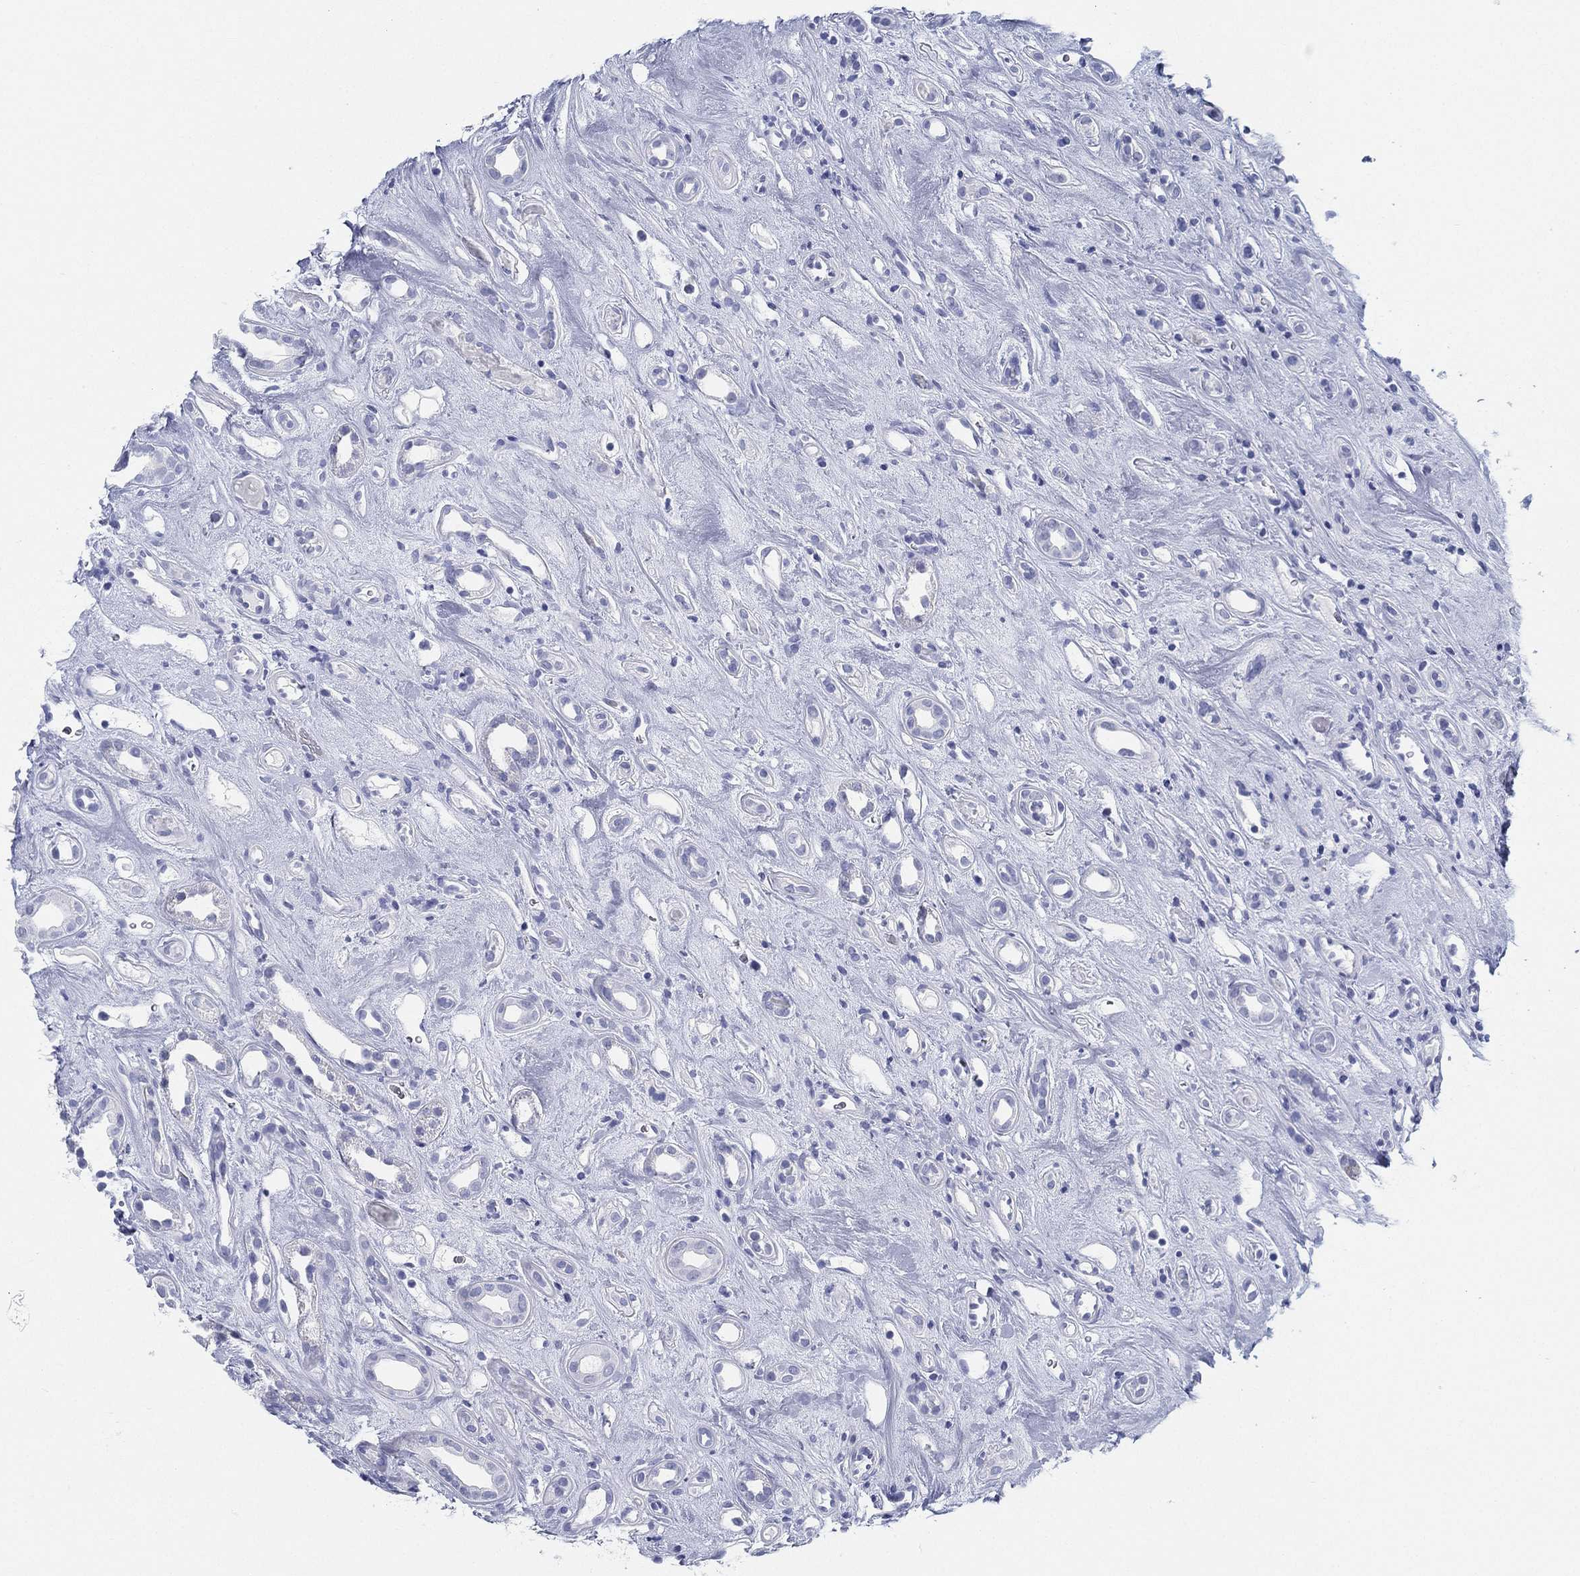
{"staining": {"intensity": "negative", "quantity": "none", "location": "none"}, "tissue": "renal cancer", "cell_type": "Tumor cells", "image_type": "cancer", "snomed": [{"axis": "morphology", "description": "Adenocarcinoma, NOS"}, {"axis": "topography", "description": "Kidney"}], "caption": "Renal cancer stained for a protein using IHC exhibits no positivity tumor cells.", "gene": "ATP1B2", "patient": {"sex": "female", "age": 89}}